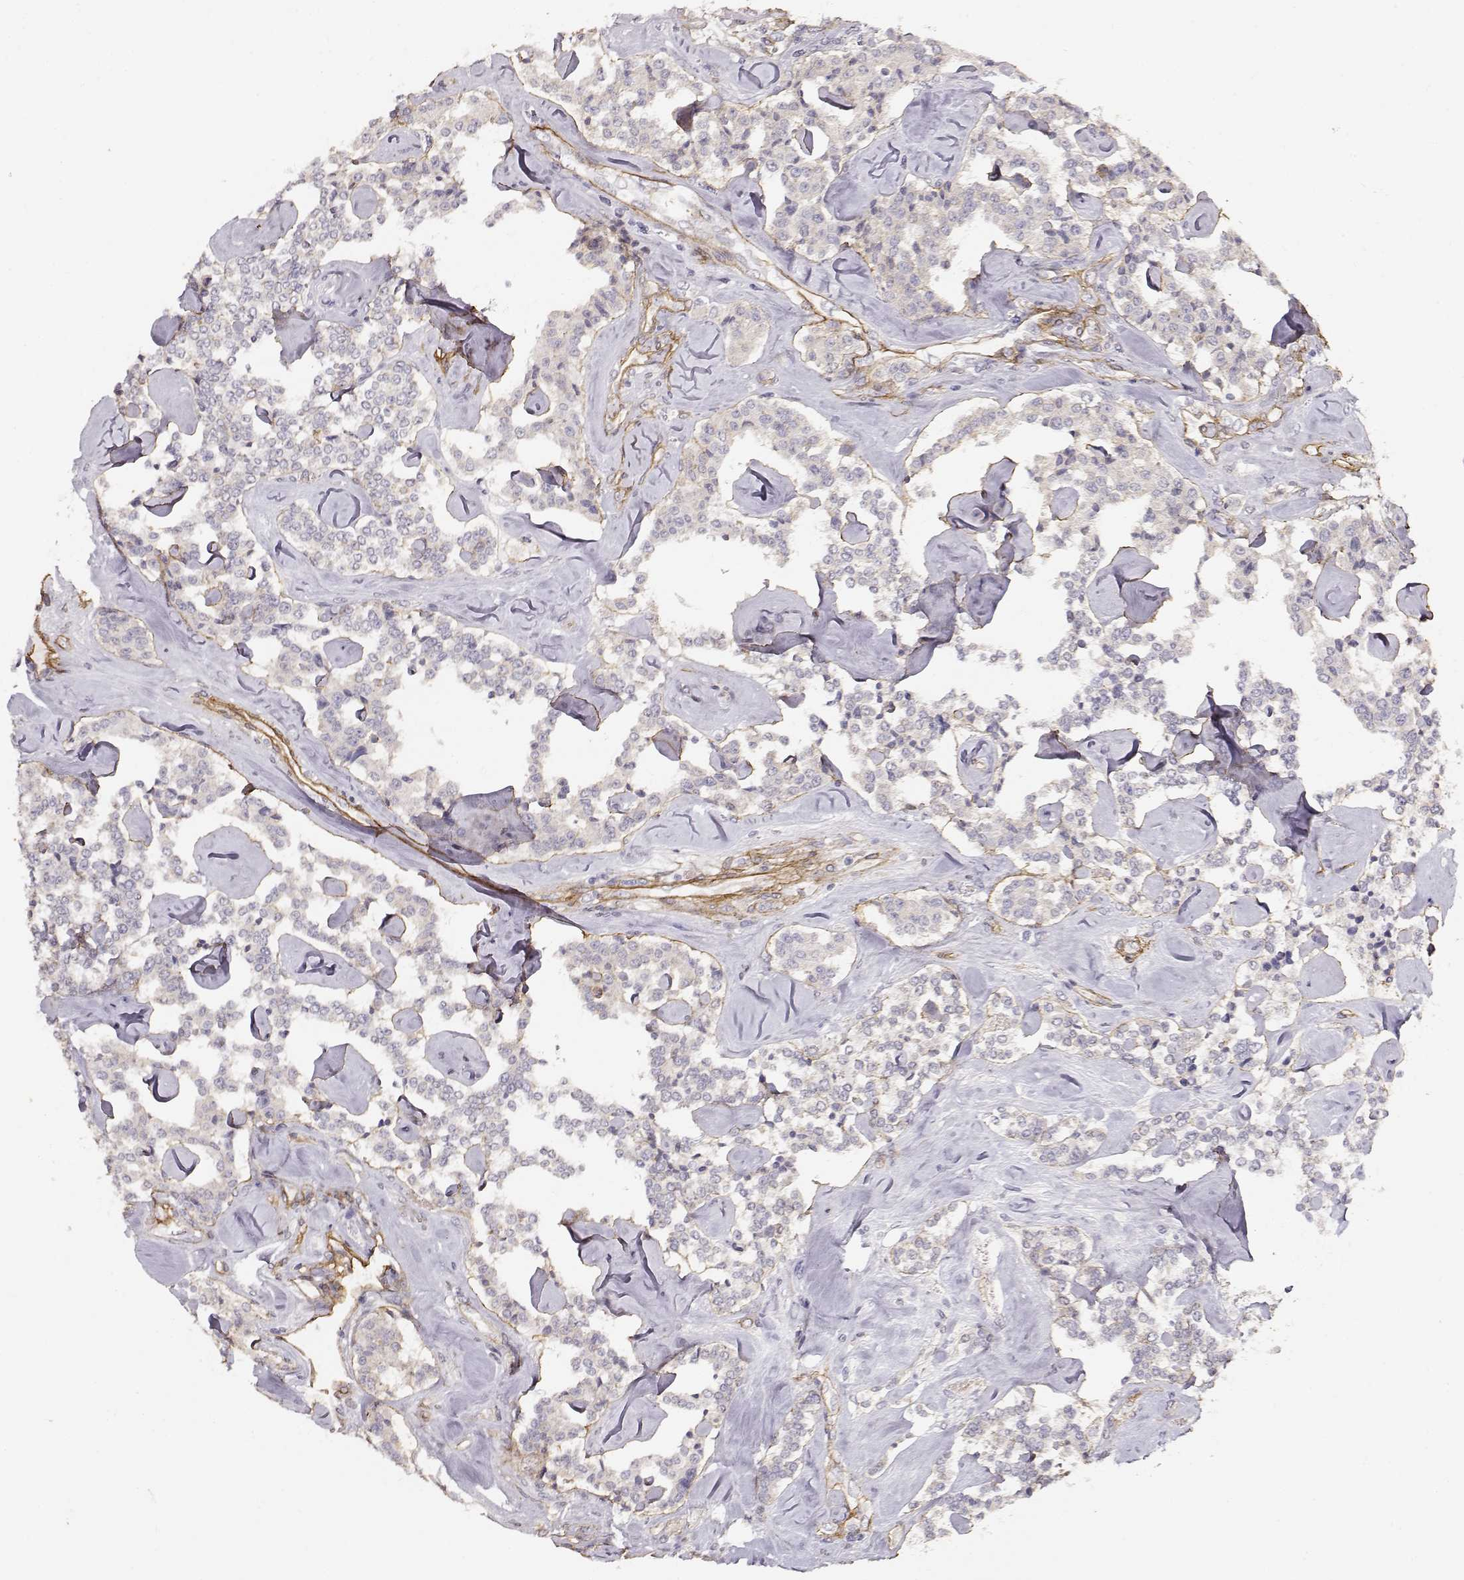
{"staining": {"intensity": "negative", "quantity": "none", "location": "none"}, "tissue": "carcinoid", "cell_type": "Tumor cells", "image_type": "cancer", "snomed": [{"axis": "morphology", "description": "Carcinoid, malignant, NOS"}, {"axis": "topography", "description": "Pancreas"}], "caption": "Immunohistochemistry (IHC) of carcinoid displays no positivity in tumor cells.", "gene": "LAMA5", "patient": {"sex": "male", "age": 41}}